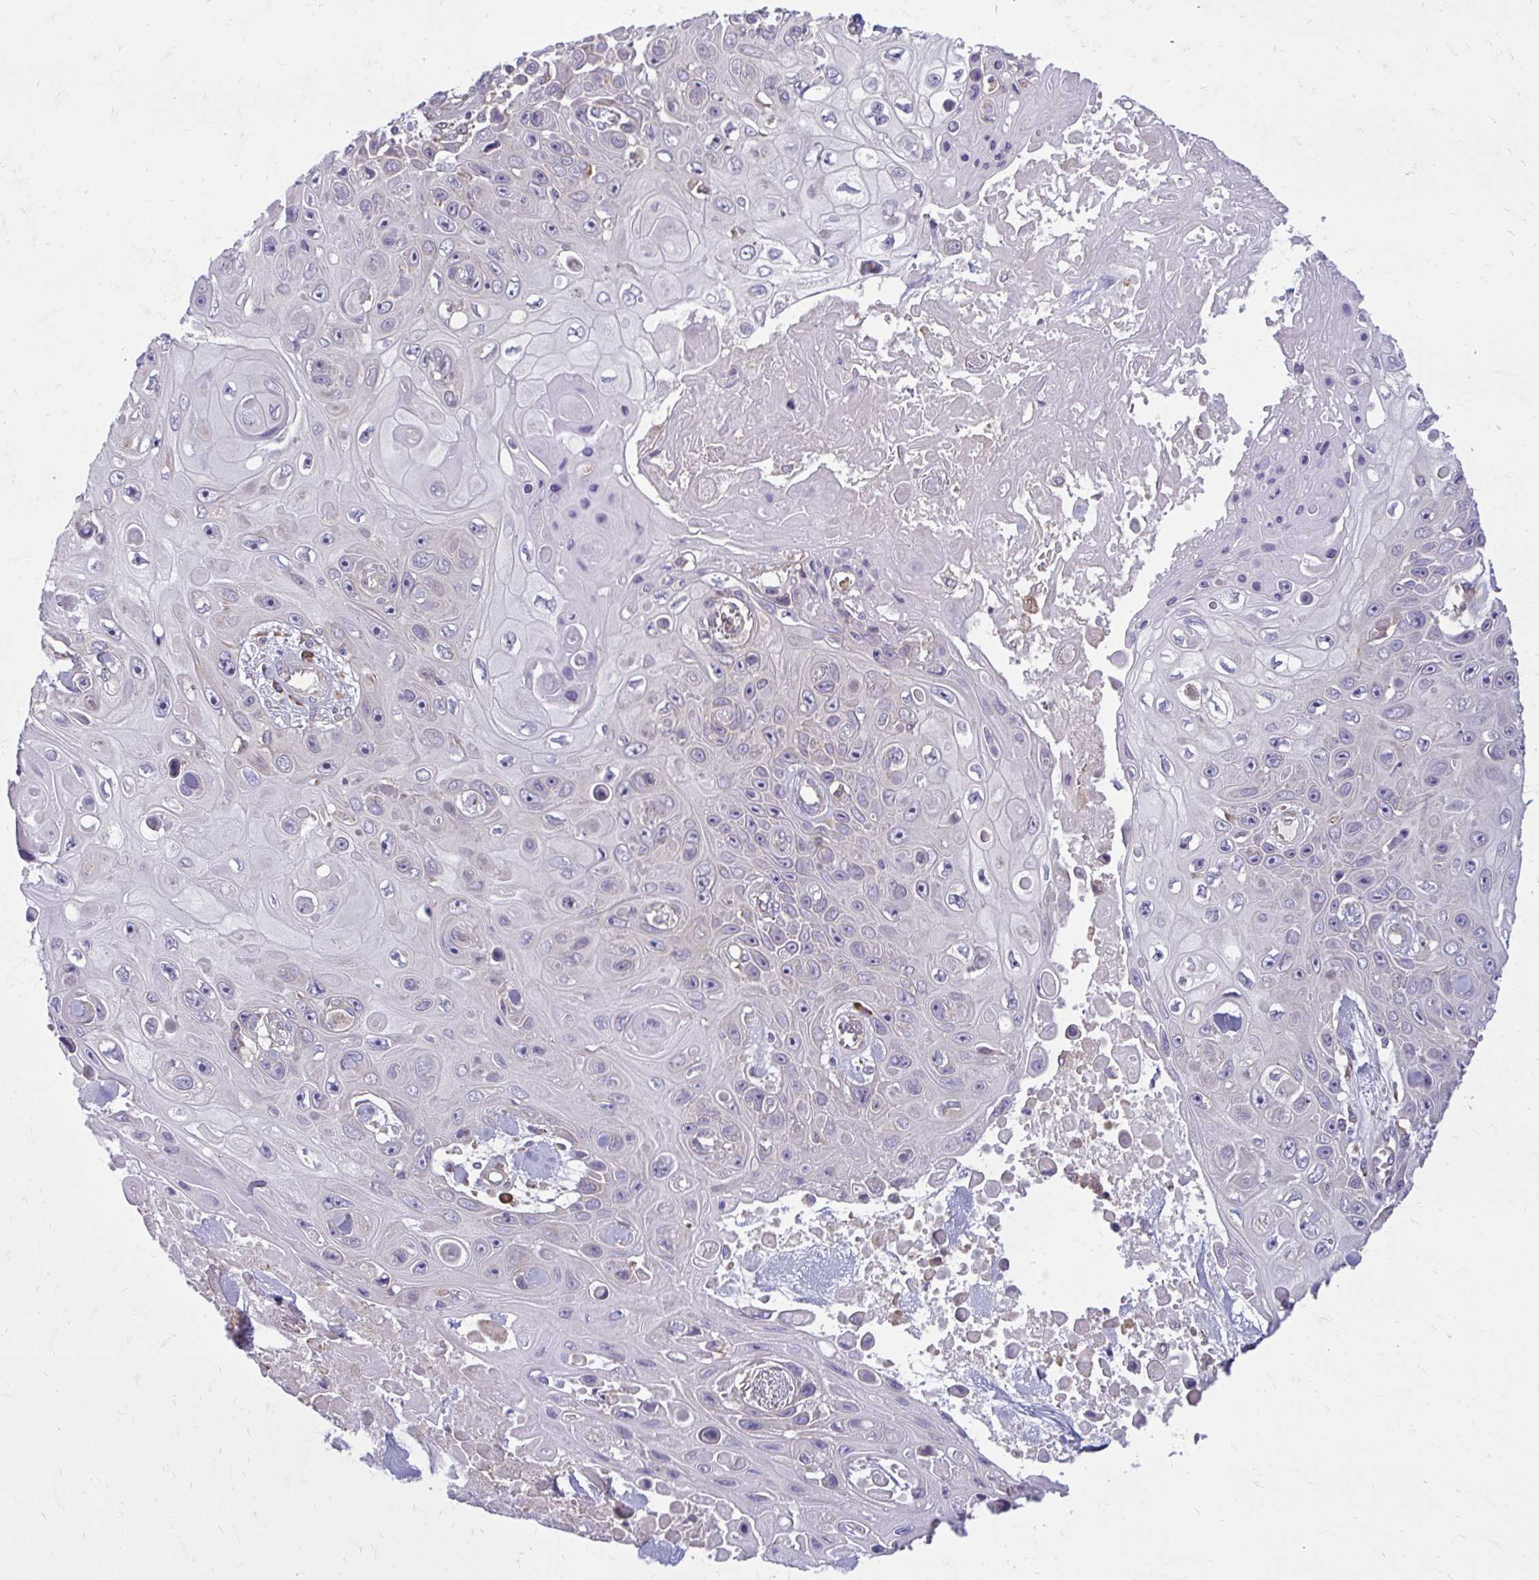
{"staining": {"intensity": "negative", "quantity": "none", "location": "none"}, "tissue": "skin cancer", "cell_type": "Tumor cells", "image_type": "cancer", "snomed": [{"axis": "morphology", "description": "Squamous cell carcinoma, NOS"}, {"axis": "topography", "description": "Skin"}], "caption": "Immunohistochemistry (IHC) image of skin cancer (squamous cell carcinoma) stained for a protein (brown), which displays no expression in tumor cells.", "gene": "CEMP1", "patient": {"sex": "male", "age": 82}}